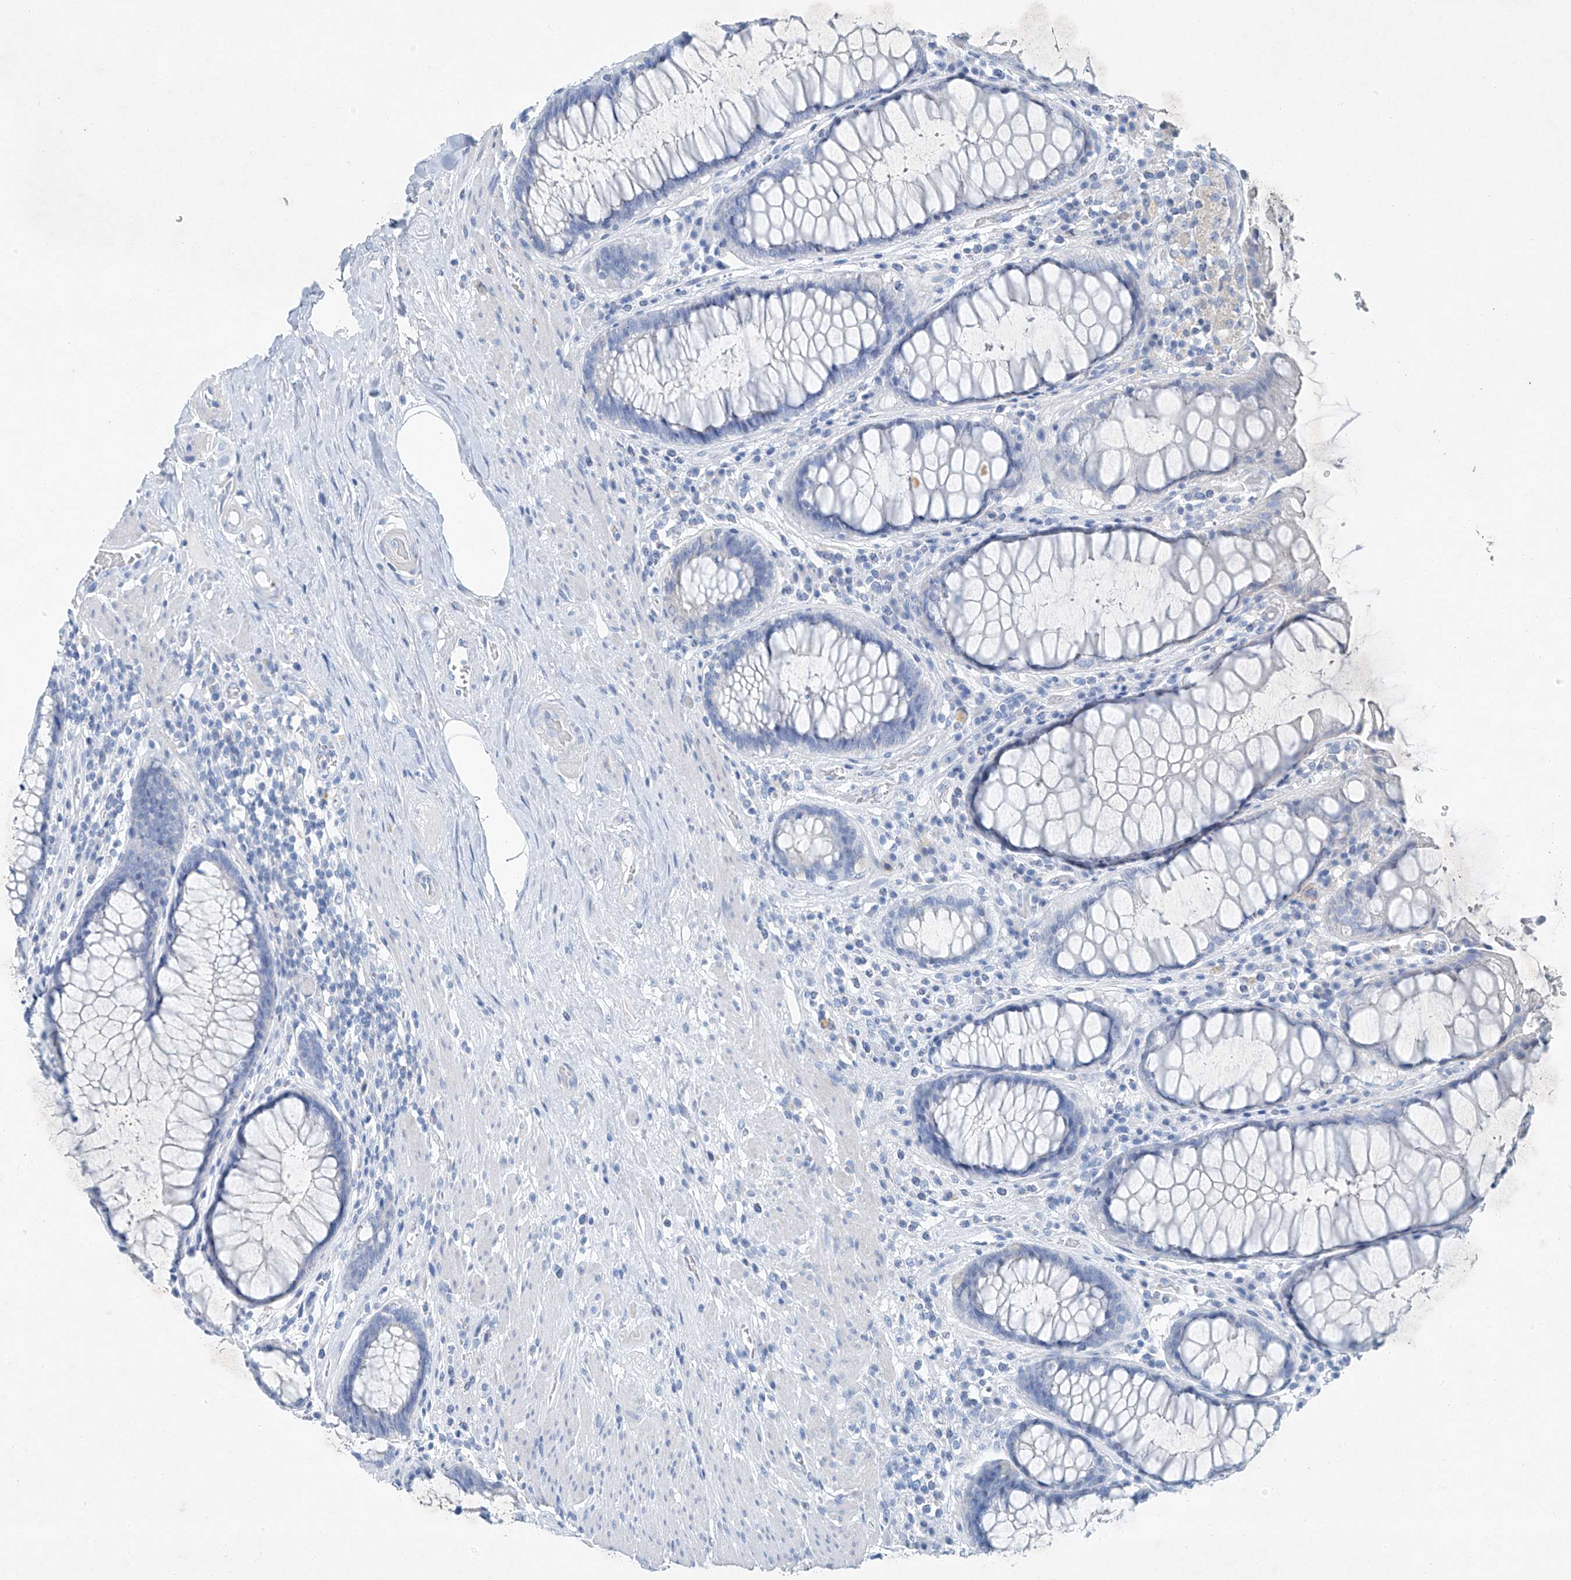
{"staining": {"intensity": "negative", "quantity": "none", "location": "none"}, "tissue": "rectum", "cell_type": "Glandular cells", "image_type": "normal", "snomed": [{"axis": "morphology", "description": "Normal tissue, NOS"}, {"axis": "topography", "description": "Rectum"}], "caption": "A histopathology image of rectum stained for a protein shows no brown staining in glandular cells. (IHC, brightfield microscopy, high magnification).", "gene": "C1orf87", "patient": {"sex": "male", "age": 64}}